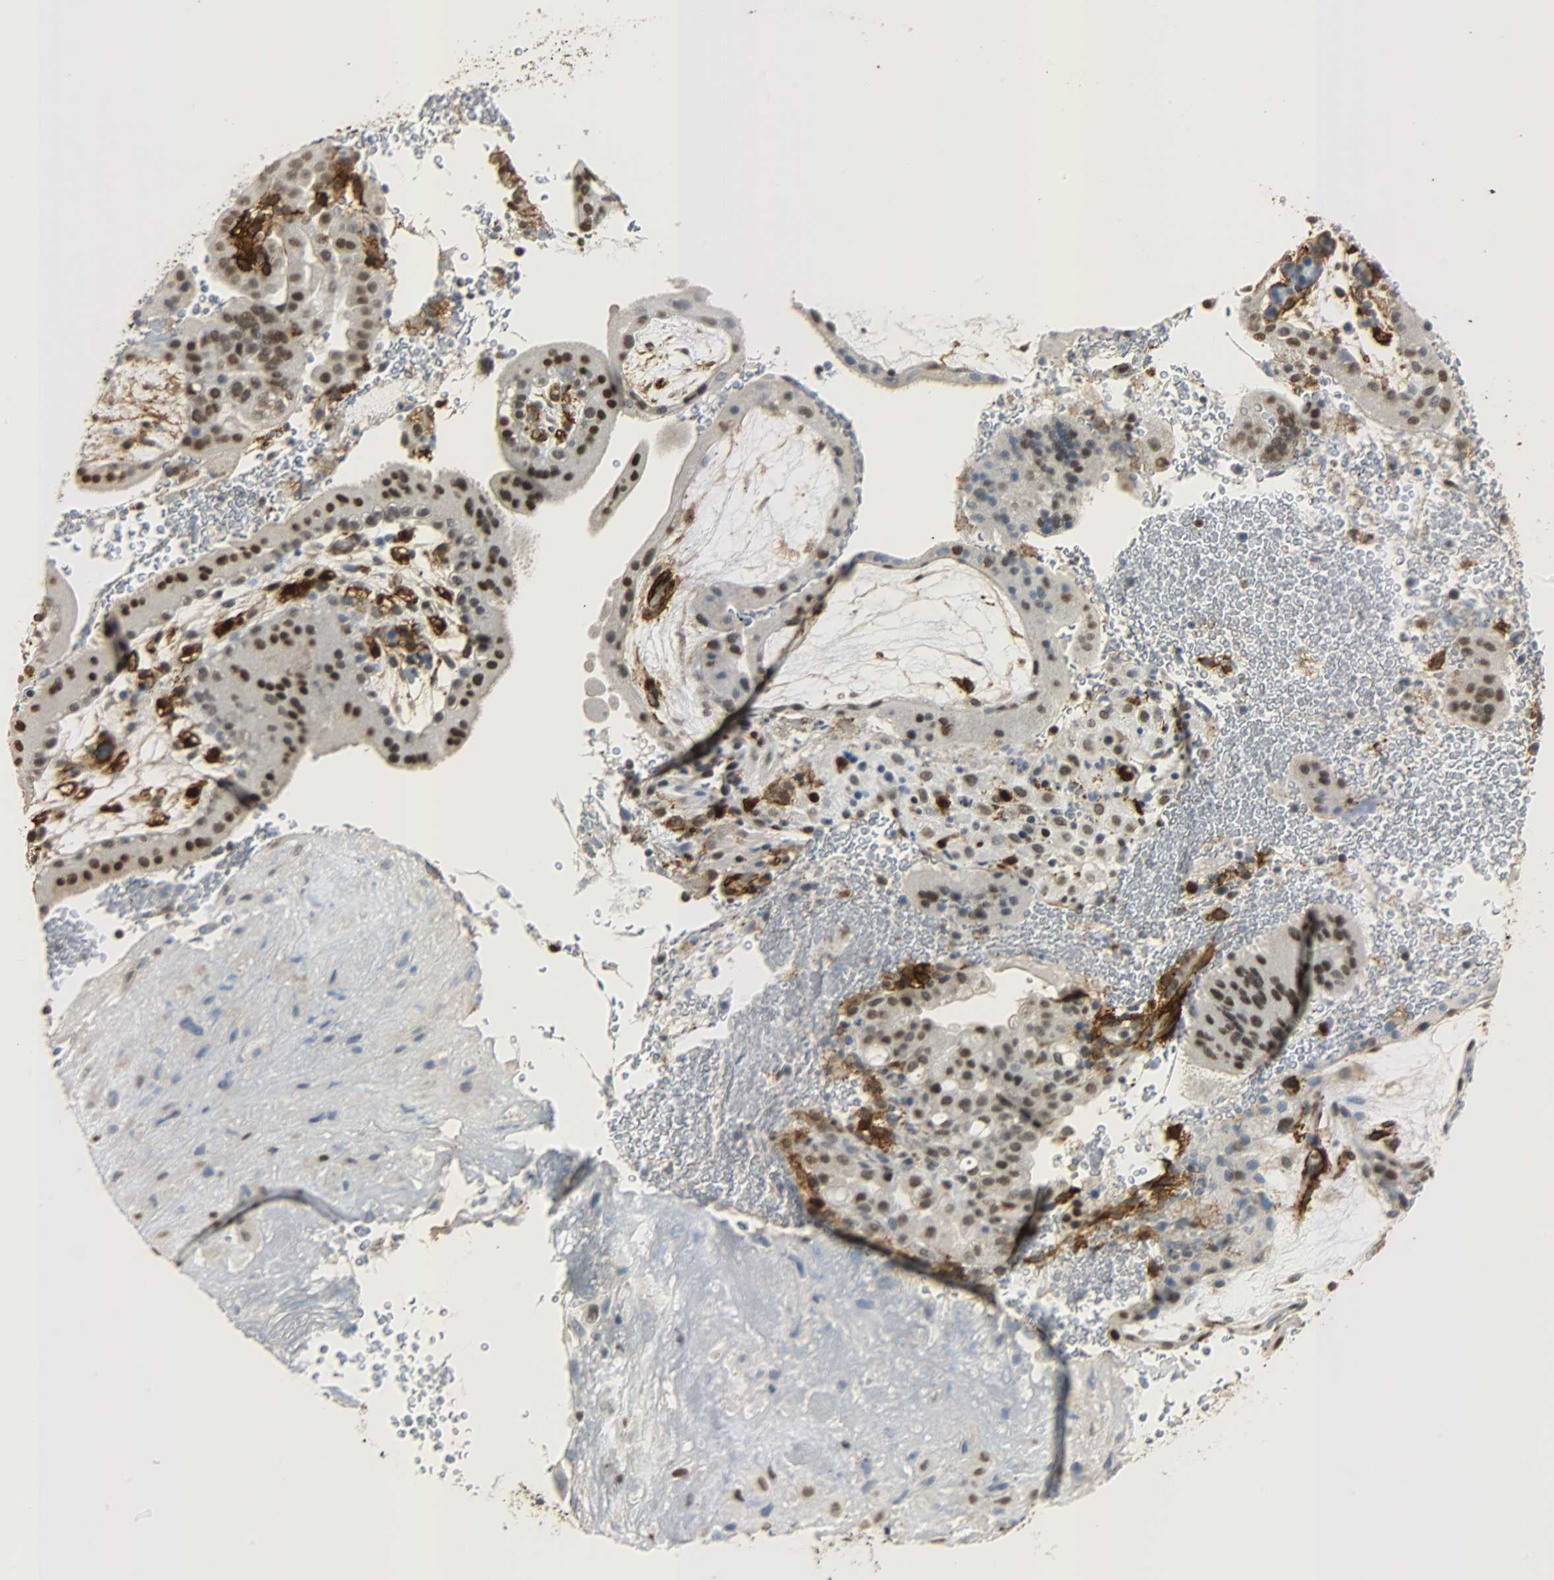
{"staining": {"intensity": "strong", "quantity": ">75%", "location": "nuclear"}, "tissue": "placenta", "cell_type": "Decidual cells", "image_type": "normal", "snomed": [{"axis": "morphology", "description": "Normal tissue, NOS"}, {"axis": "topography", "description": "Placenta"}], "caption": "This photomicrograph shows IHC staining of unremarkable human placenta, with high strong nuclear staining in about >75% of decidual cells.", "gene": "NGFR", "patient": {"sex": "female", "age": 19}}